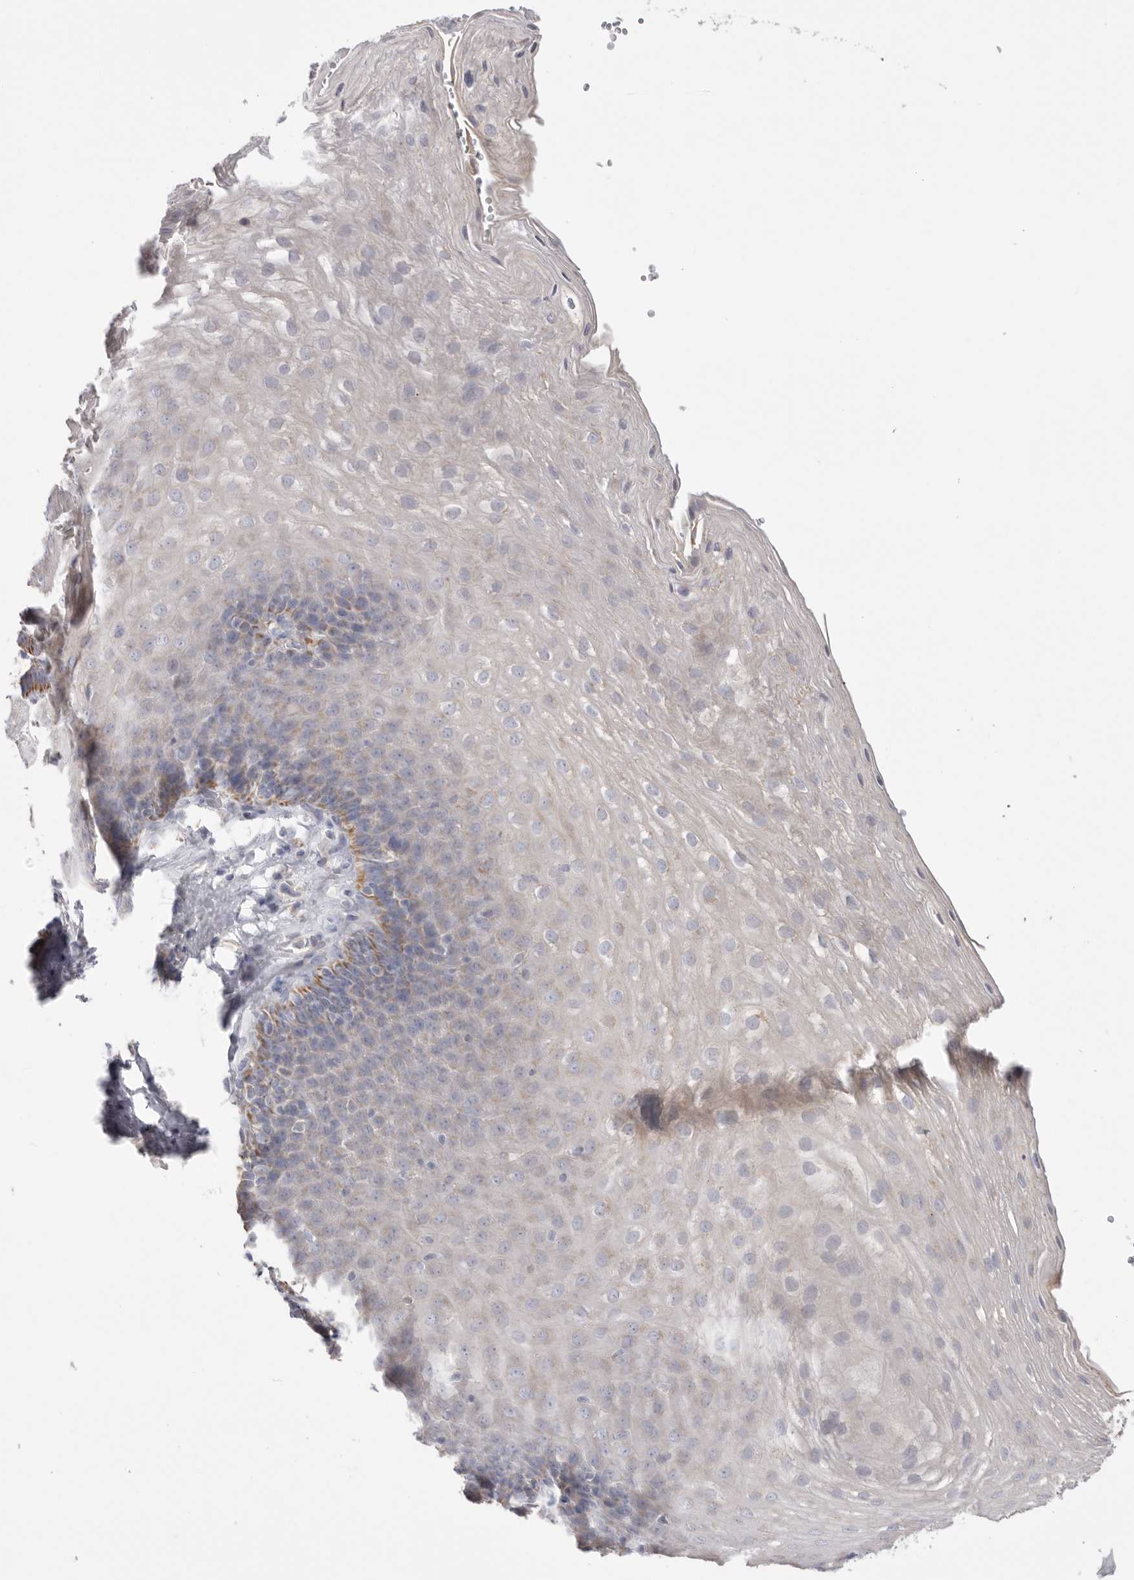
{"staining": {"intensity": "weak", "quantity": "<25%", "location": "cytoplasmic/membranous"}, "tissue": "esophagus", "cell_type": "Squamous epithelial cells", "image_type": "normal", "snomed": [{"axis": "morphology", "description": "Normal tissue, NOS"}, {"axis": "topography", "description": "Esophagus"}], "caption": "Immunohistochemical staining of unremarkable human esophagus displays no significant positivity in squamous epithelial cells. (IHC, brightfield microscopy, high magnification).", "gene": "VDAC3", "patient": {"sex": "female", "age": 66}}